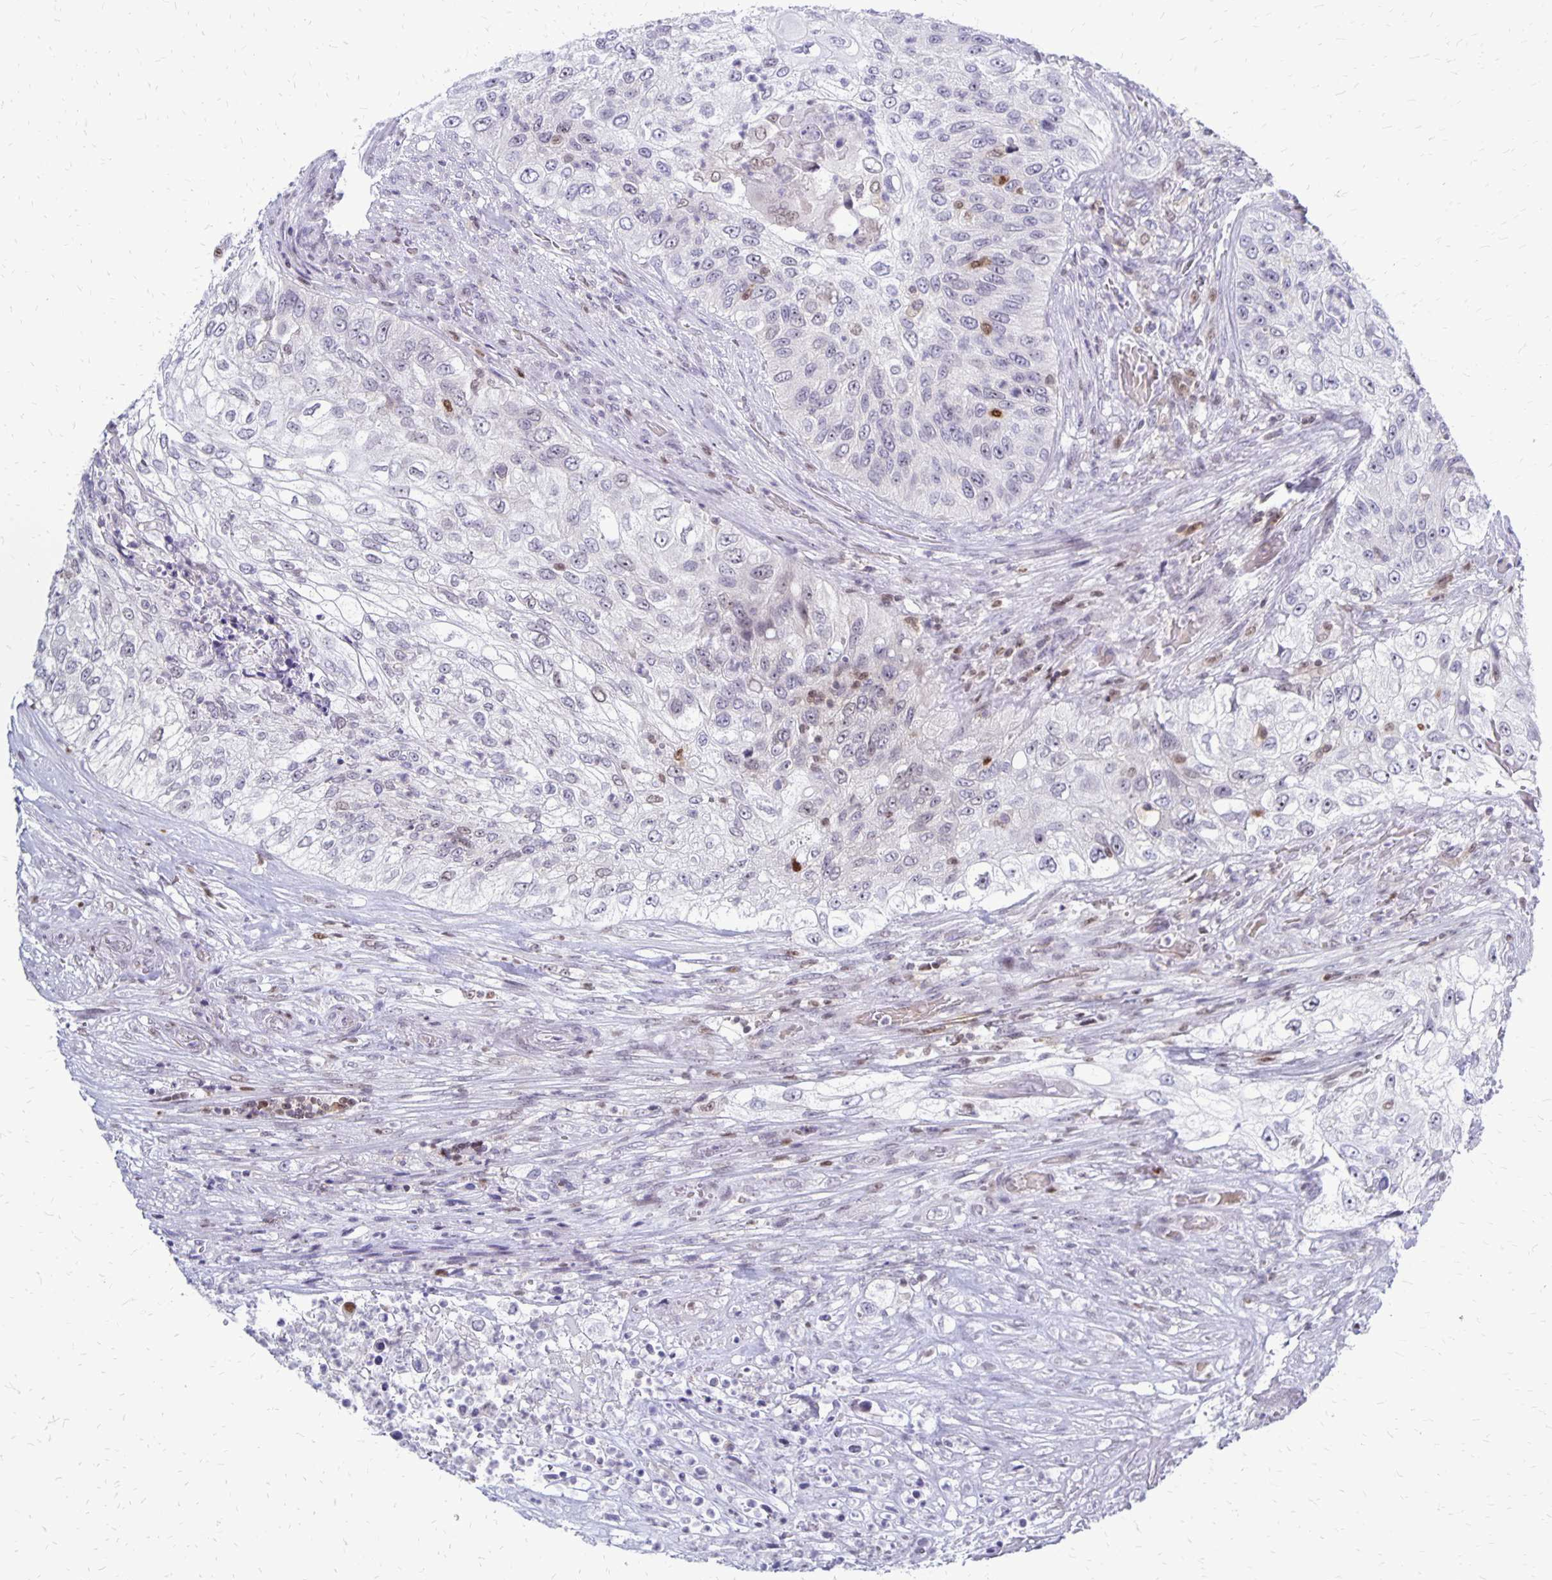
{"staining": {"intensity": "weak", "quantity": "<25%", "location": "nuclear"}, "tissue": "urothelial cancer", "cell_type": "Tumor cells", "image_type": "cancer", "snomed": [{"axis": "morphology", "description": "Urothelial carcinoma, High grade"}, {"axis": "topography", "description": "Urinary bladder"}], "caption": "Immunohistochemical staining of human urothelial cancer shows no significant staining in tumor cells.", "gene": "DCK", "patient": {"sex": "female", "age": 60}}